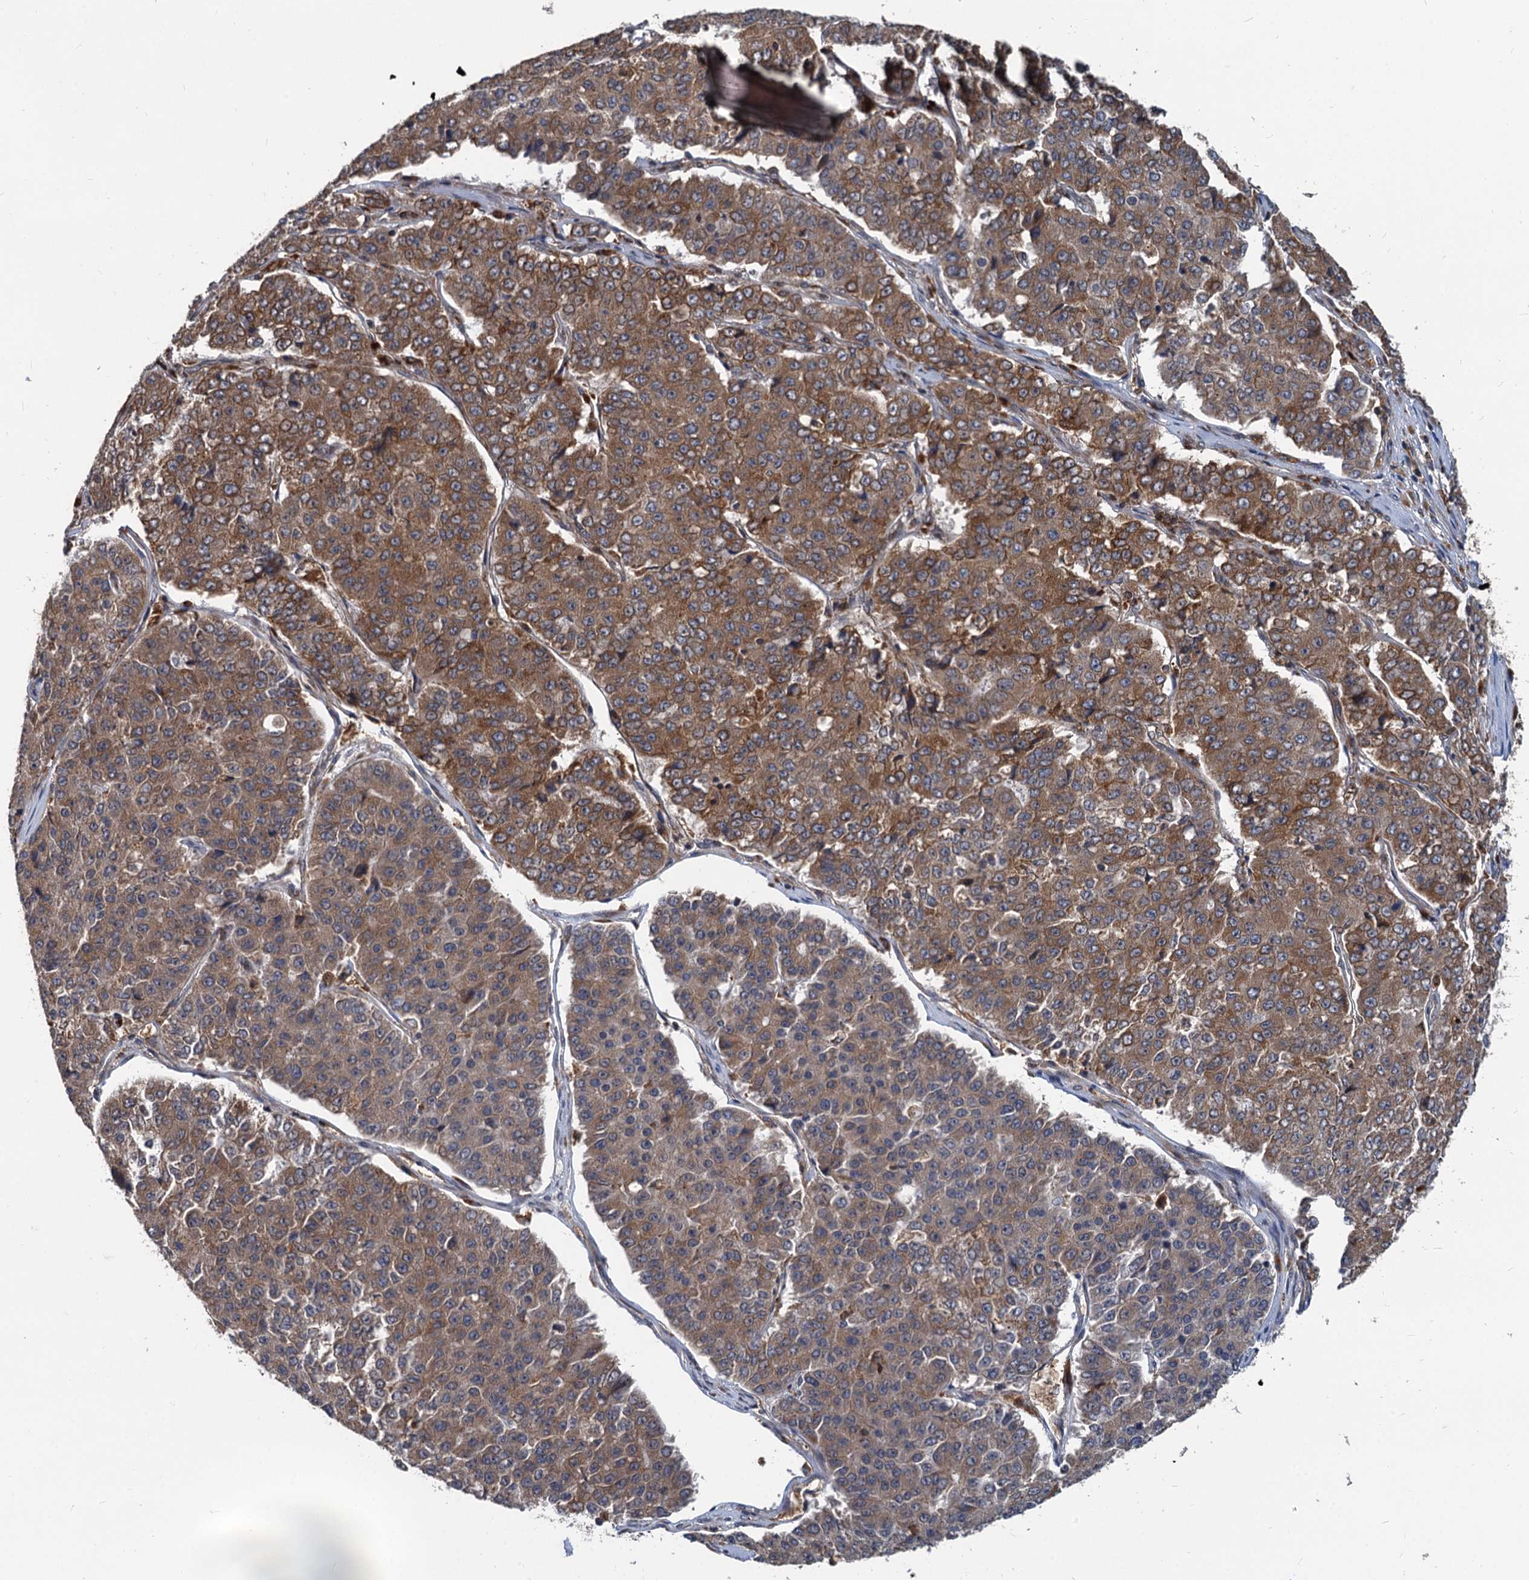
{"staining": {"intensity": "moderate", "quantity": "25%-75%", "location": "cytoplasmic/membranous"}, "tissue": "pancreatic cancer", "cell_type": "Tumor cells", "image_type": "cancer", "snomed": [{"axis": "morphology", "description": "Adenocarcinoma, NOS"}, {"axis": "topography", "description": "Pancreas"}], "caption": "An image of human pancreatic adenocarcinoma stained for a protein demonstrates moderate cytoplasmic/membranous brown staining in tumor cells.", "gene": "STIM1", "patient": {"sex": "male", "age": 50}}